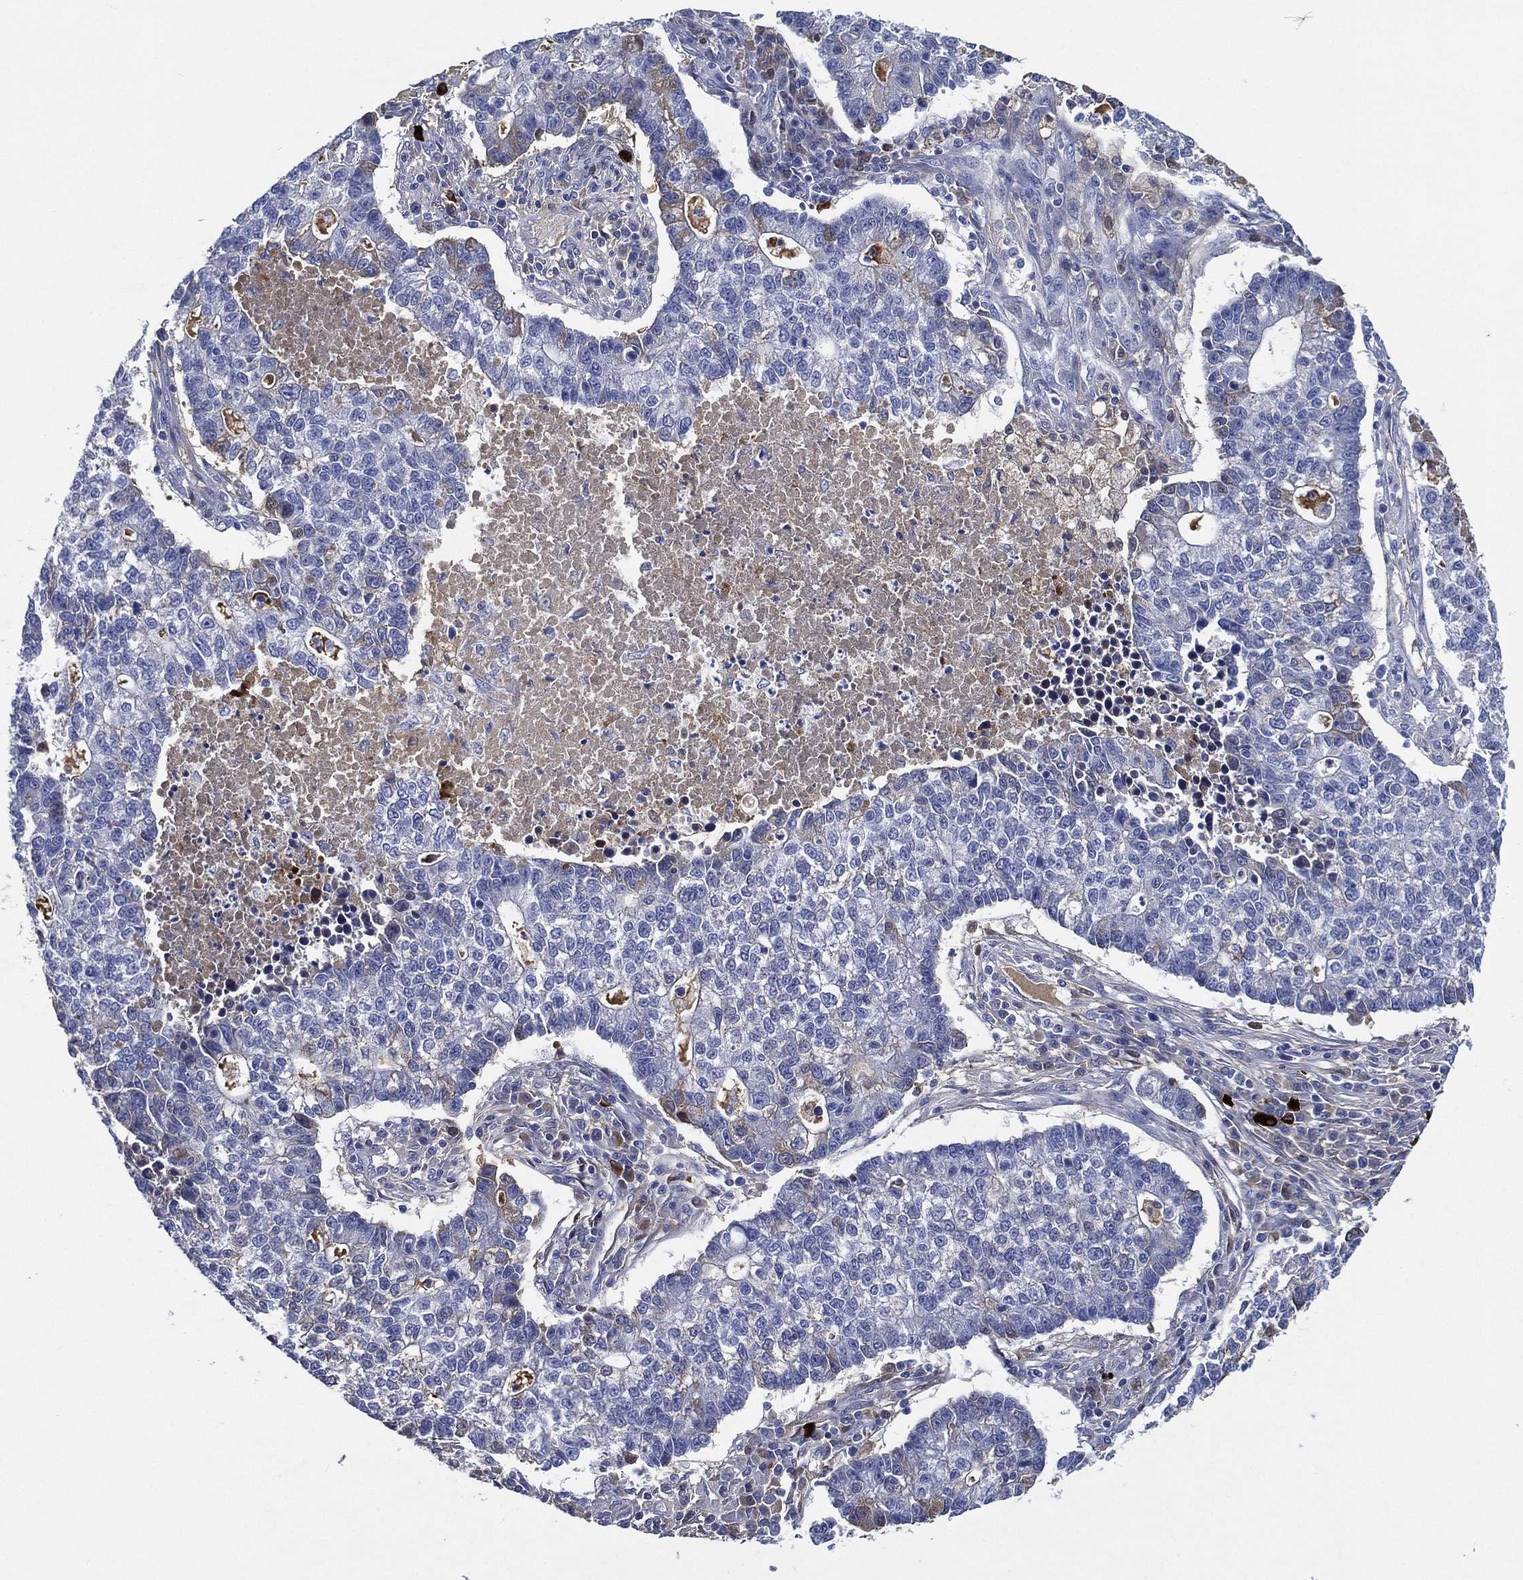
{"staining": {"intensity": "negative", "quantity": "none", "location": "none"}, "tissue": "lung cancer", "cell_type": "Tumor cells", "image_type": "cancer", "snomed": [{"axis": "morphology", "description": "Adenocarcinoma, NOS"}, {"axis": "topography", "description": "Lung"}], "caption": "Histopathology image shows no significant protein expression in tumor cells of lung cancer. Brightfield microscopy of immunohistochemistry (IHC) stained with DAB (brown) and hematoxylin (blue), captured at high magnification.", "gene": "TMPRSS11D", "patient": {"sex": "male", "age": 57}}